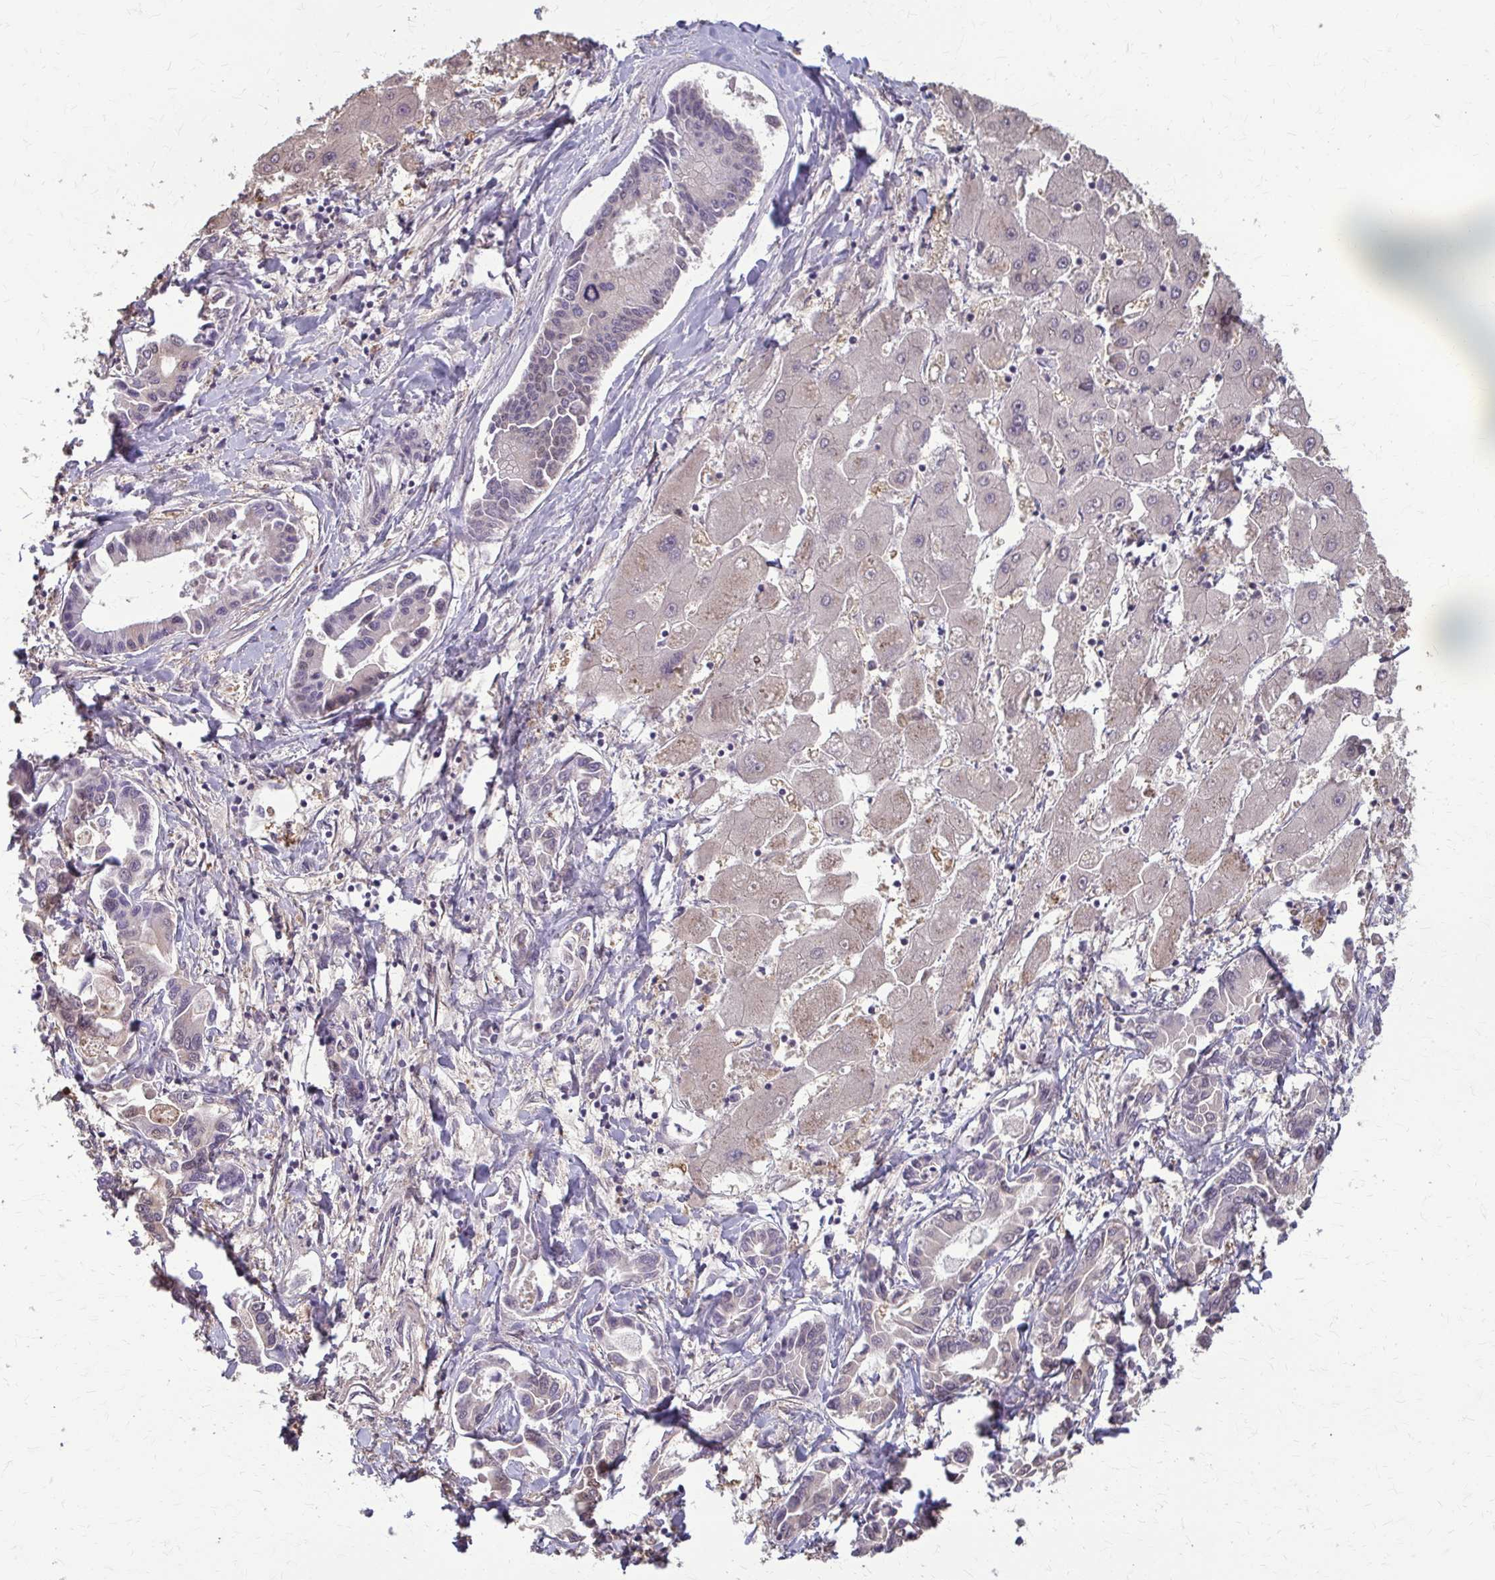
{"staining": {"intensity": "negative", "quantity": "none", "location": "none"}, "tissue": "liver cancer", "cell_type": "Tumor cells", "image_type": "cancer", "snomed": [{"axis": "morphology", "description": "Cholangiocarcinoma"}, {"axis": "topography", "description": "Liver"}], "caption": "The image reveals no significant expression in tumor cells of liver cancer (cholangiocarcinoma). (DAB immunohistochemistry with hematoxylin counter stain).", "gene": "ZNF34", "patient": {"sex": "male", "age": 66}}